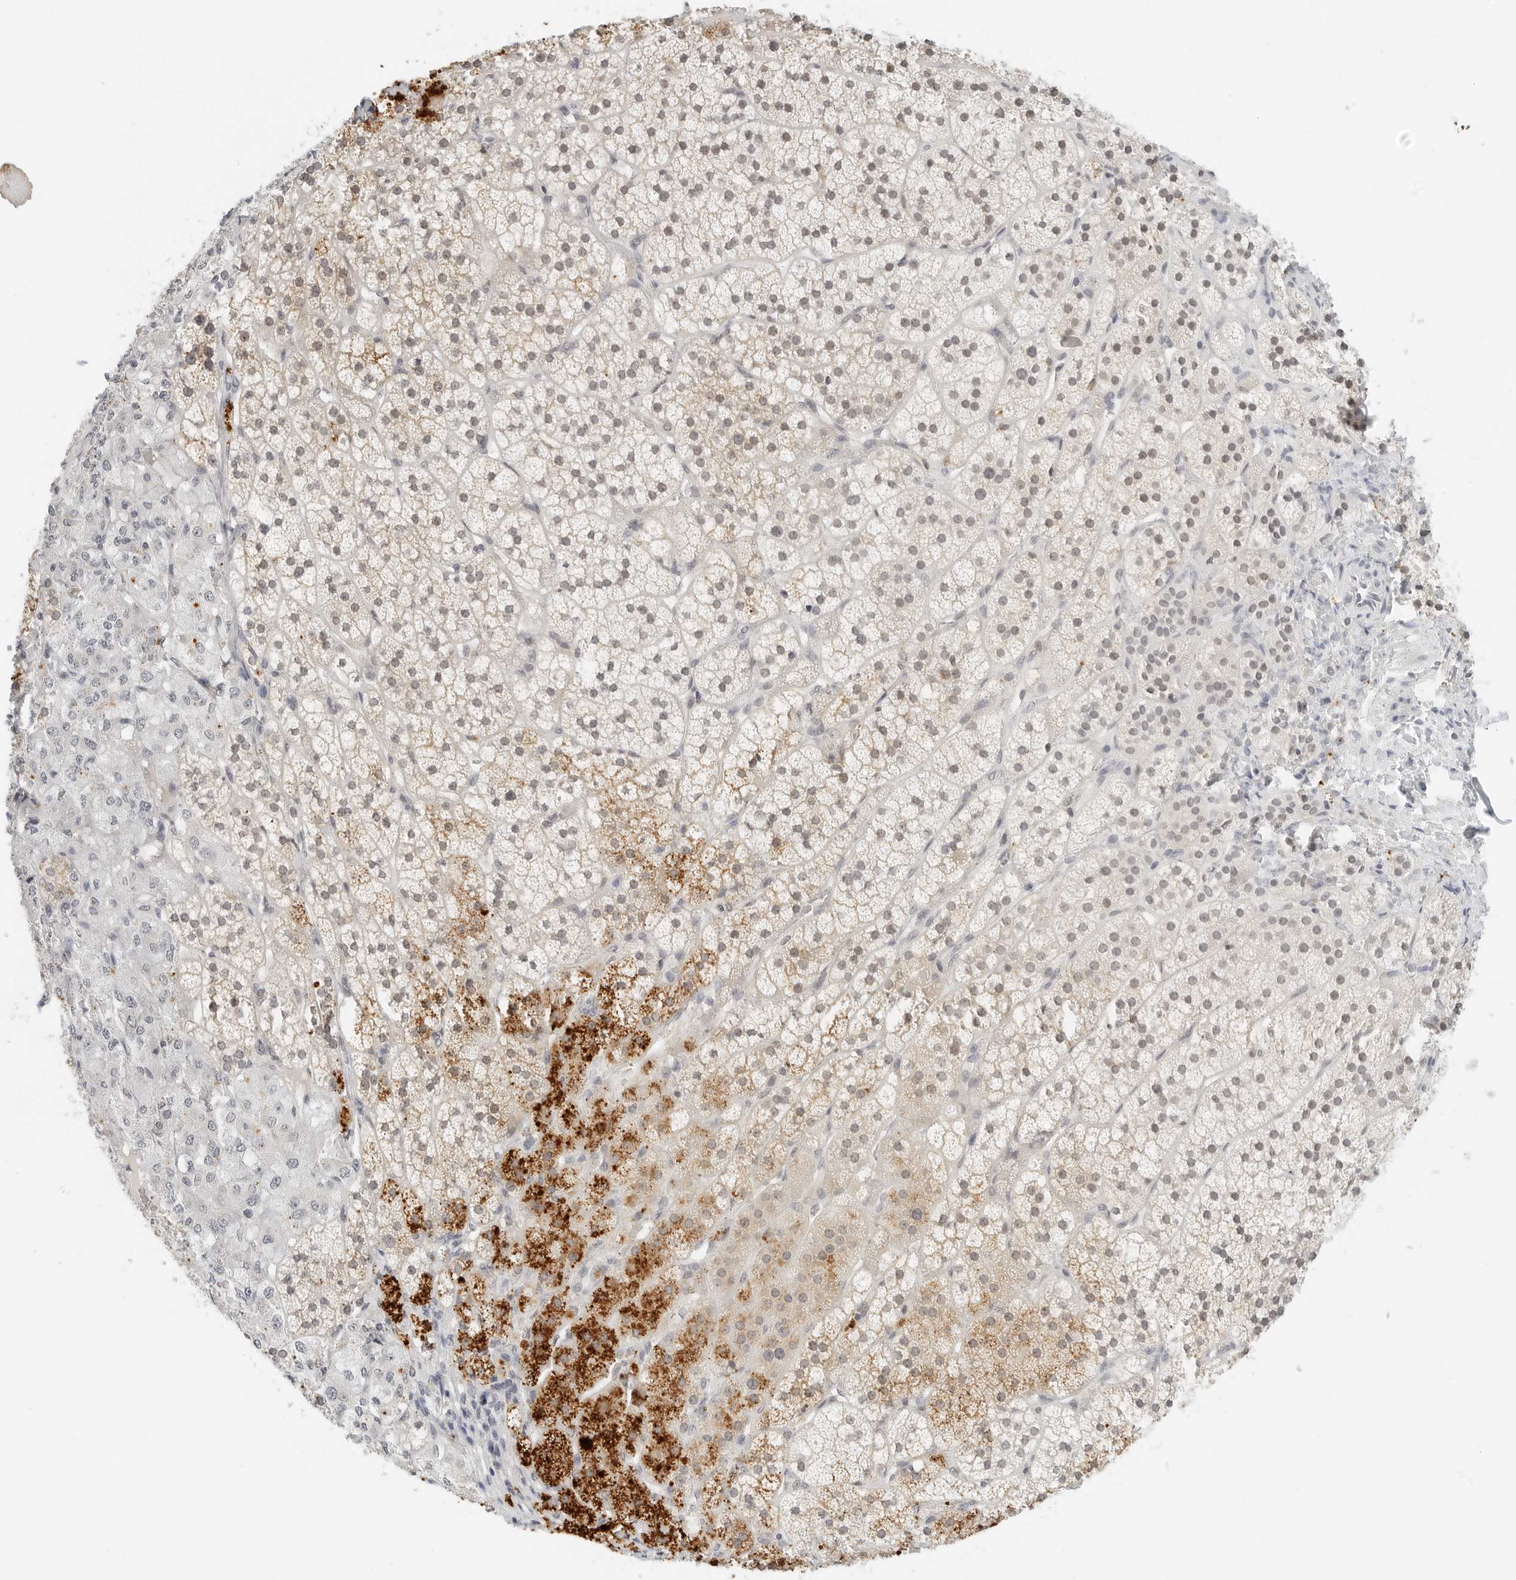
{"staining": {"intensity": "strong", "quantity": "<25%", "location": "cytoplasmic/membranous"}, "tissue": "adrenal gland", "cell_type": "Glandular cells", "image_type": "normal", "snomed": [{"axis": "morphology", "description": "Normal tissue, NOS"}, {"axis": "topography", "description": "Adrenal gland"}], "caption": "Immunohistochemistry of benign human adrenal gland demonstrates medium levels of strong cytoplasmic/membranous expression in about <25% of glandular cells.", "gene": "NEO1", "patient": {"sex": "female", "age": 44}}